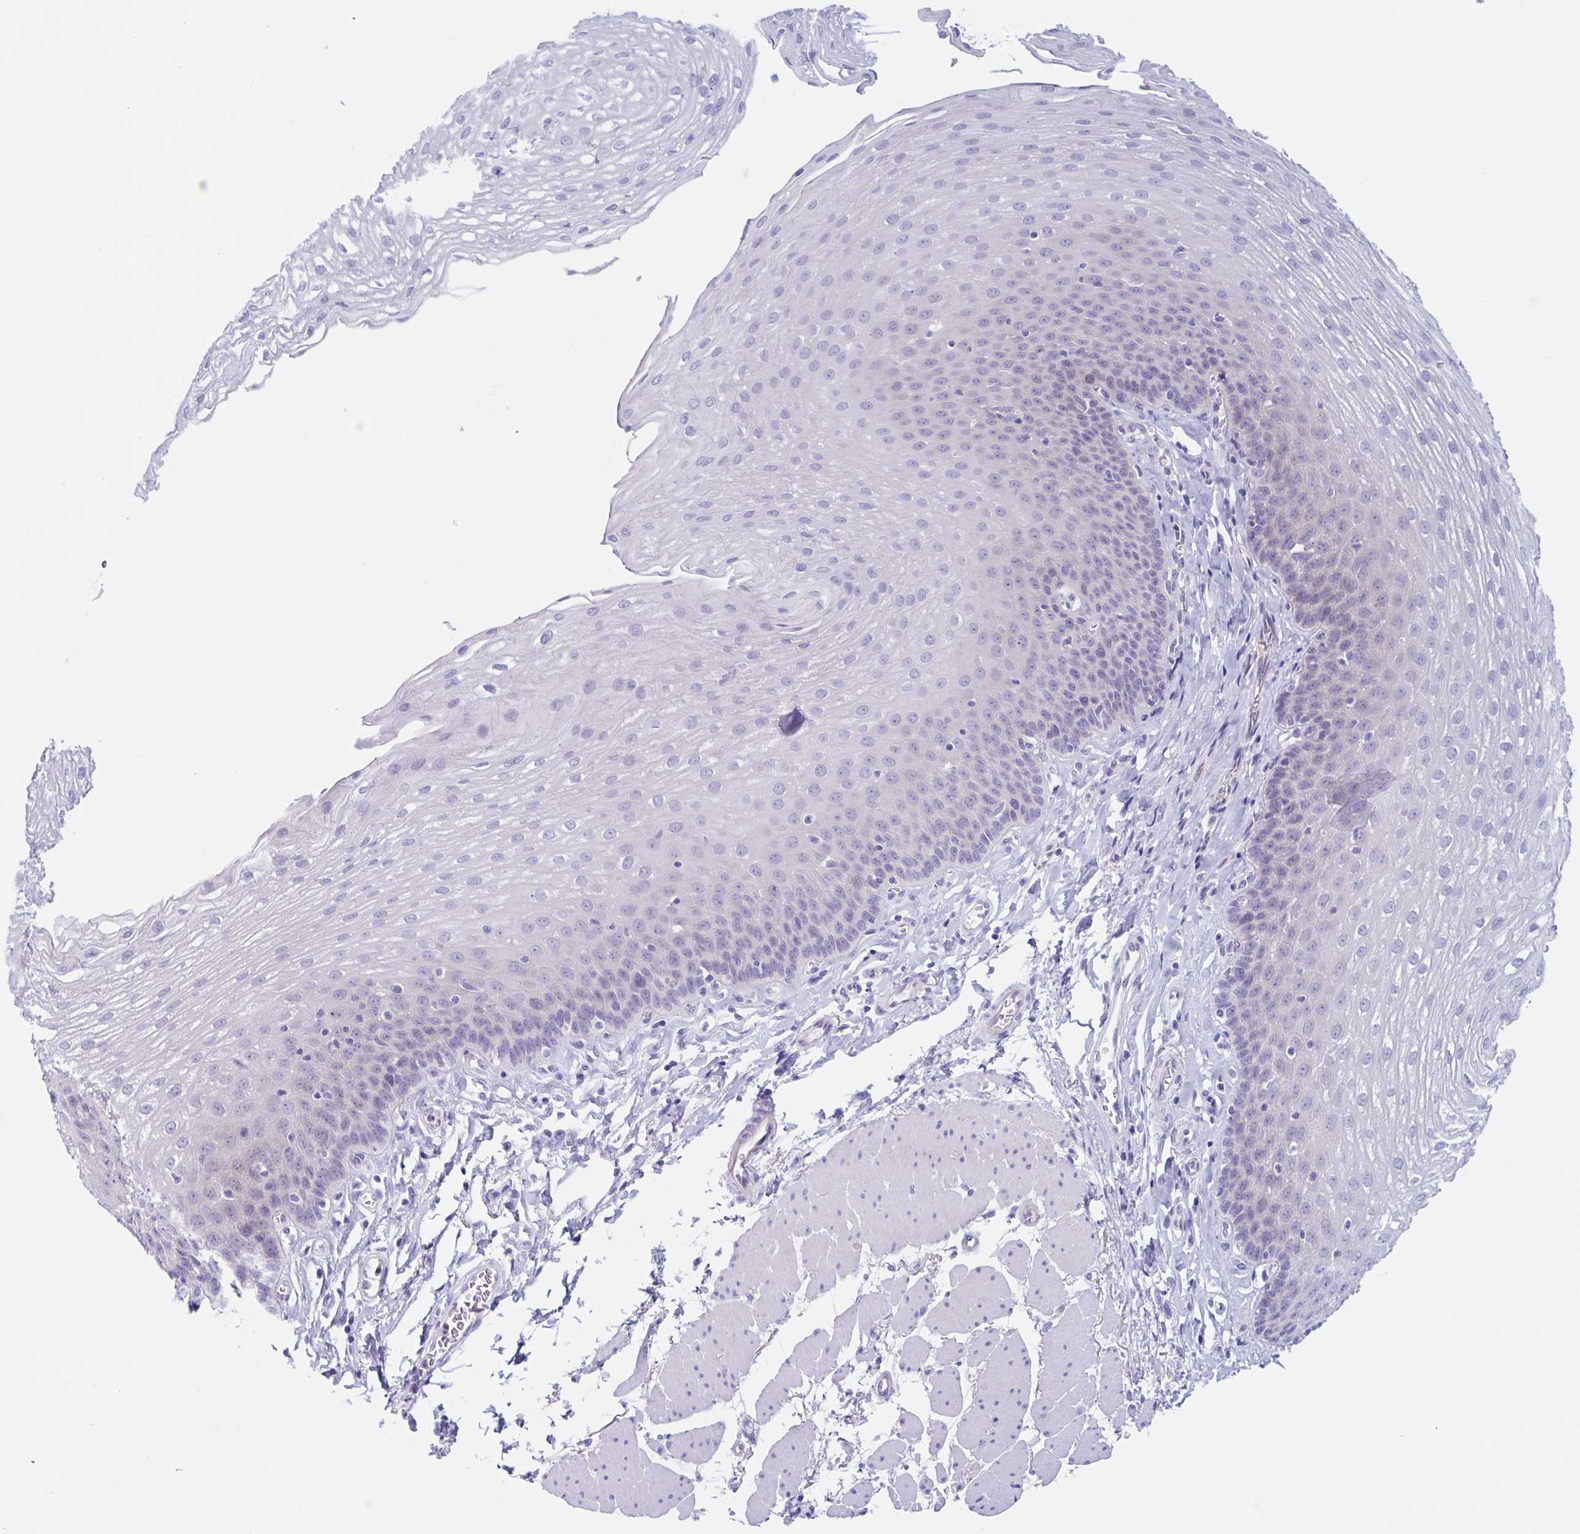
{"staining": {"intensity": "negative", "quantity": "none", "location": "none"}, "tissue": "esophagus", "cell_type": "Squamous epithelial cells", "image_type": "normal", "snomed": [{"axis": "morphology", "description": "Normal tissue, NOS"}, {"axis": "topography", "description": "Esophagus"}], "caption": "Immunohistochemistry (IHC) of benign human esophagus displays no expression in squamous epithelial cells.", "gene": "OR6N2", "patient": {"sex": "female", "age": 81}}